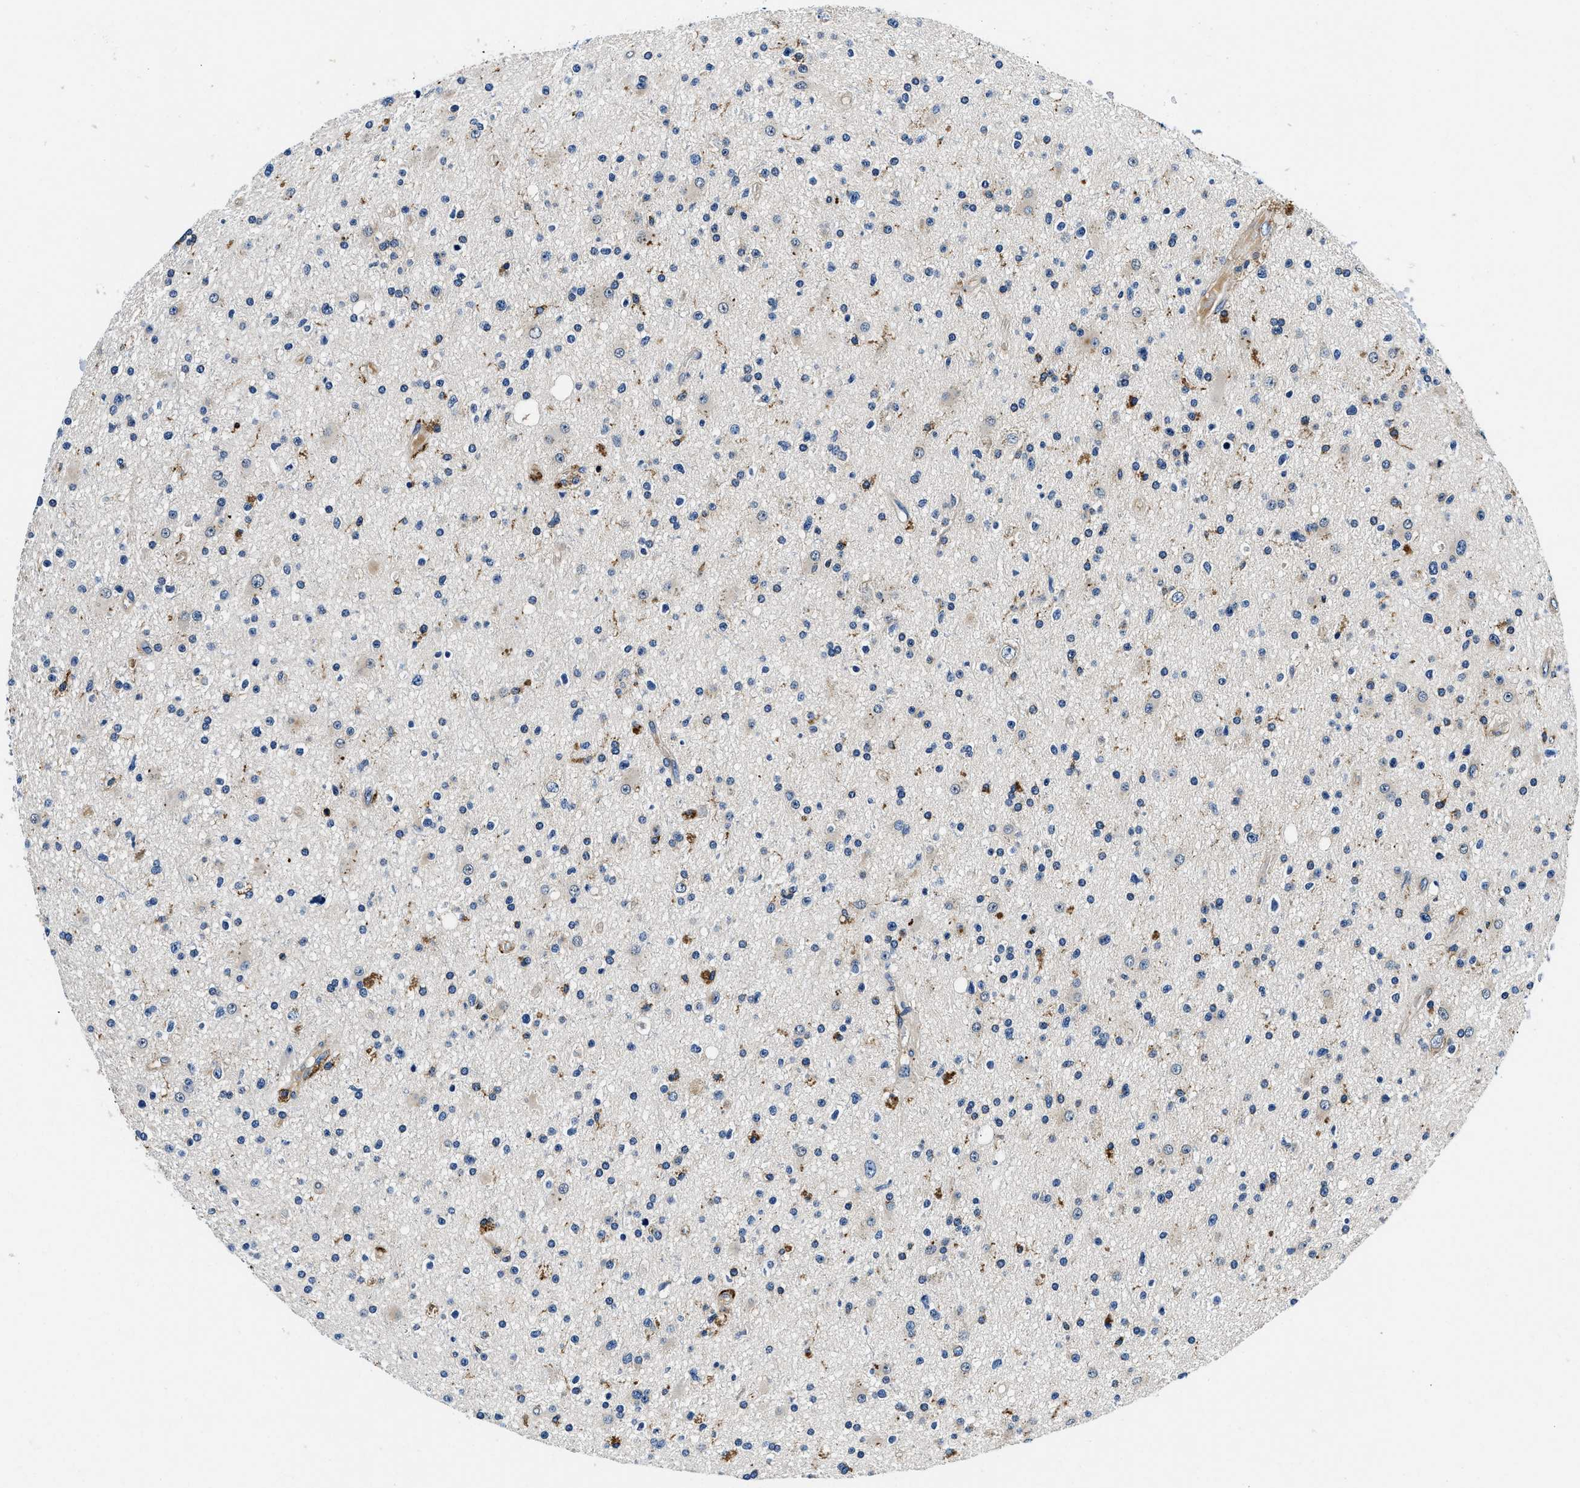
{"staining": {"intensity": "weak", "quantity": "<25%", "location": "cytoplasmic/membranous"}, "tissue": "glioma", "cell_type": "Tumor cells", "image_type": "cancer", "snomed": [{"axis": "morphology", "description": "Glioma, malignant, High grade"}, {"axis": "topography", "description": "Brain"}], "caption": "The immunohistochemistry image has no significant positivity in tumor cells of glioma tissue.", "gene": "ZFAND3", "patient": {"sex": "male", "age": 33}}